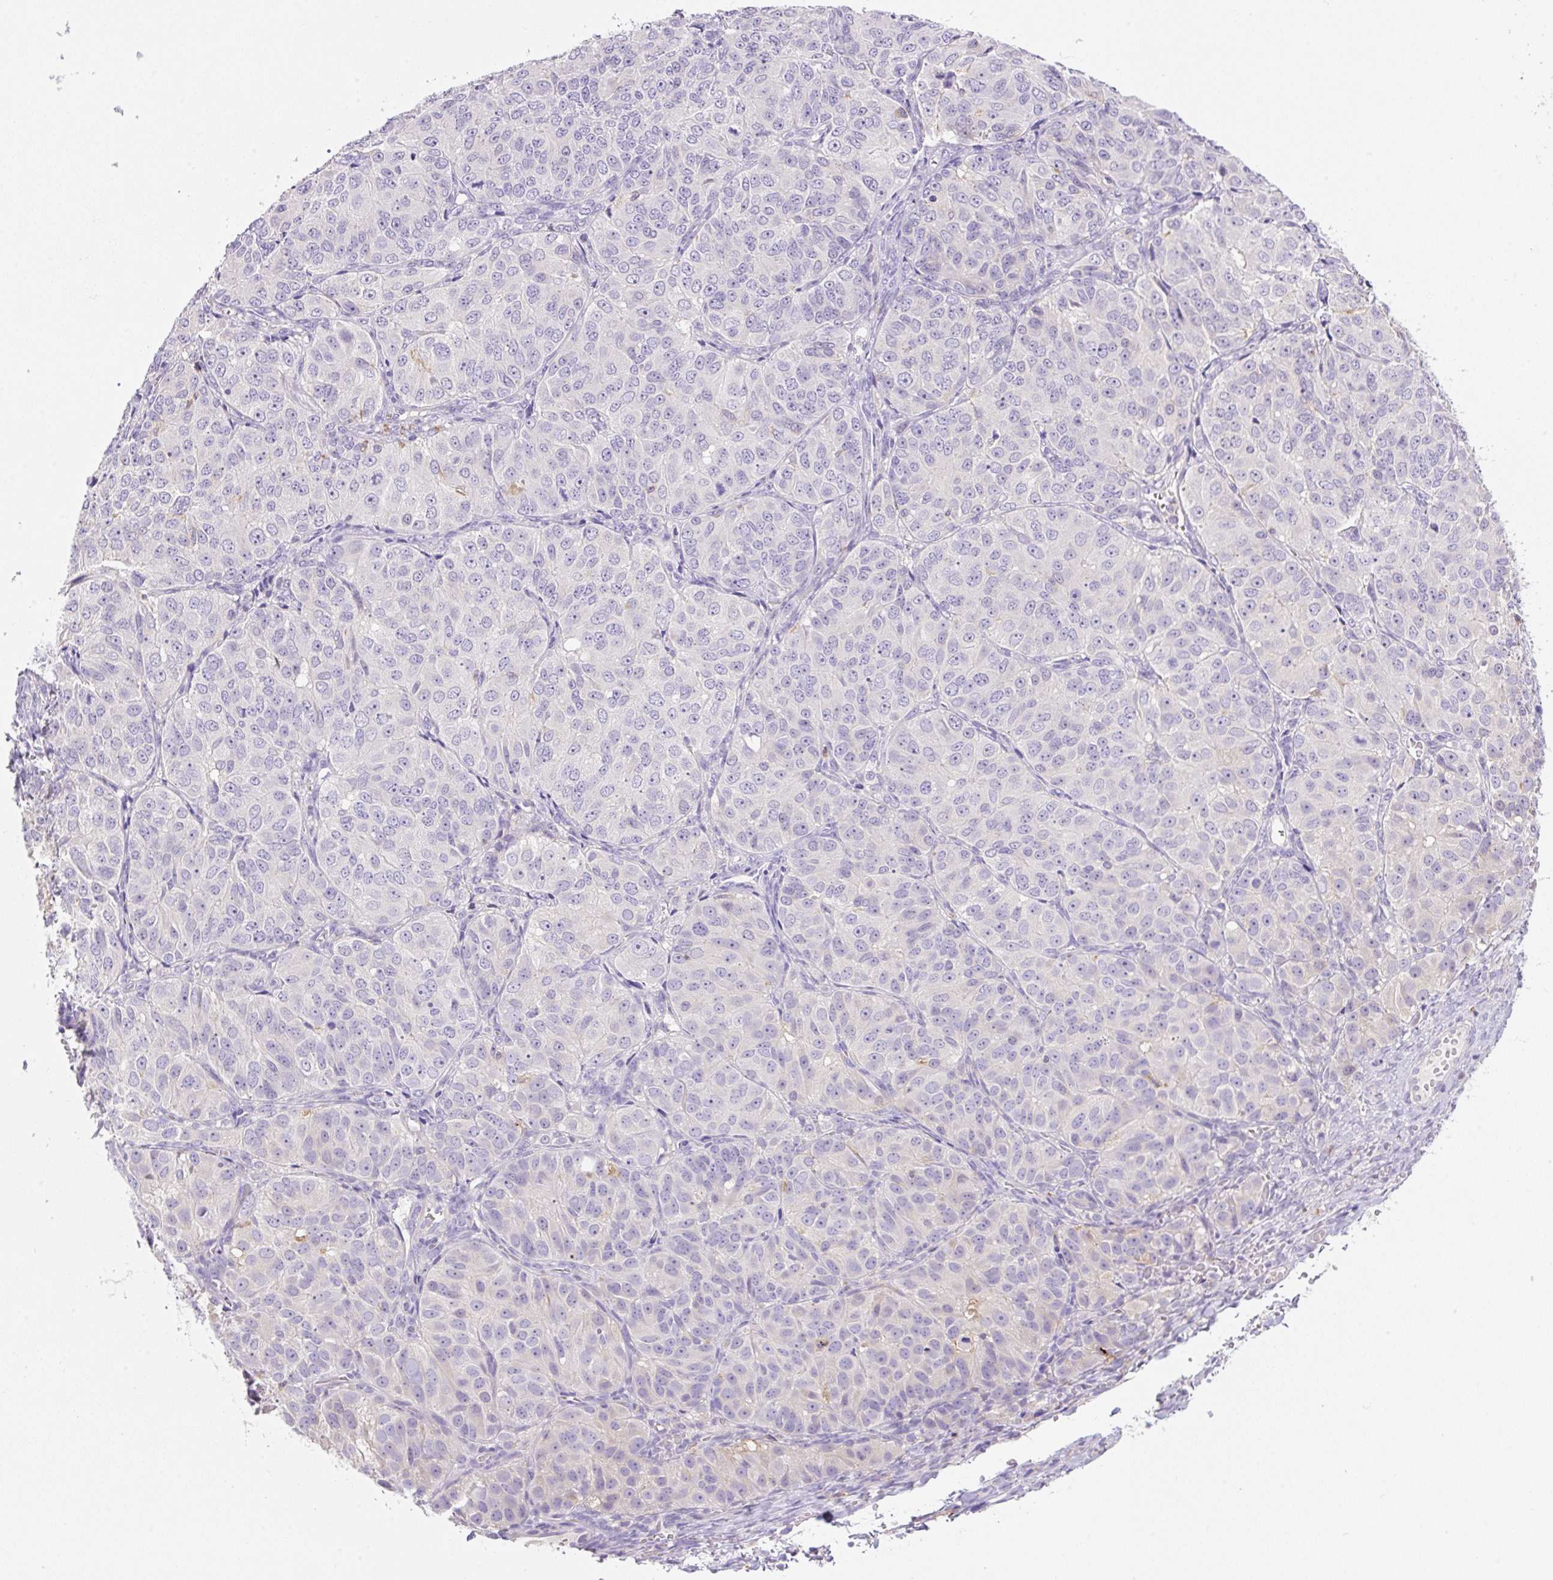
{"staining": {"intensity": "negative", "quantity": "none", "location": "none"}, "tissue": "ovarian cancer", "cell_type": "Tumor cells", "image_type": "cancer", "snomed": [{"axis": "morphology", "description": "Carcinoma, endometroid"}, {"axis": "topography", "description": "Ovary"}], "caption": "This is a photomicrograph of immunohistochemistry (IHC) staining of ovarian endometroid carcinoma, which shows no expression in tumor cells. (DAB immunohistochemistry, high magnification).", "gene": "TDRD15", "patient": {"sex": "female", "age": 51}}